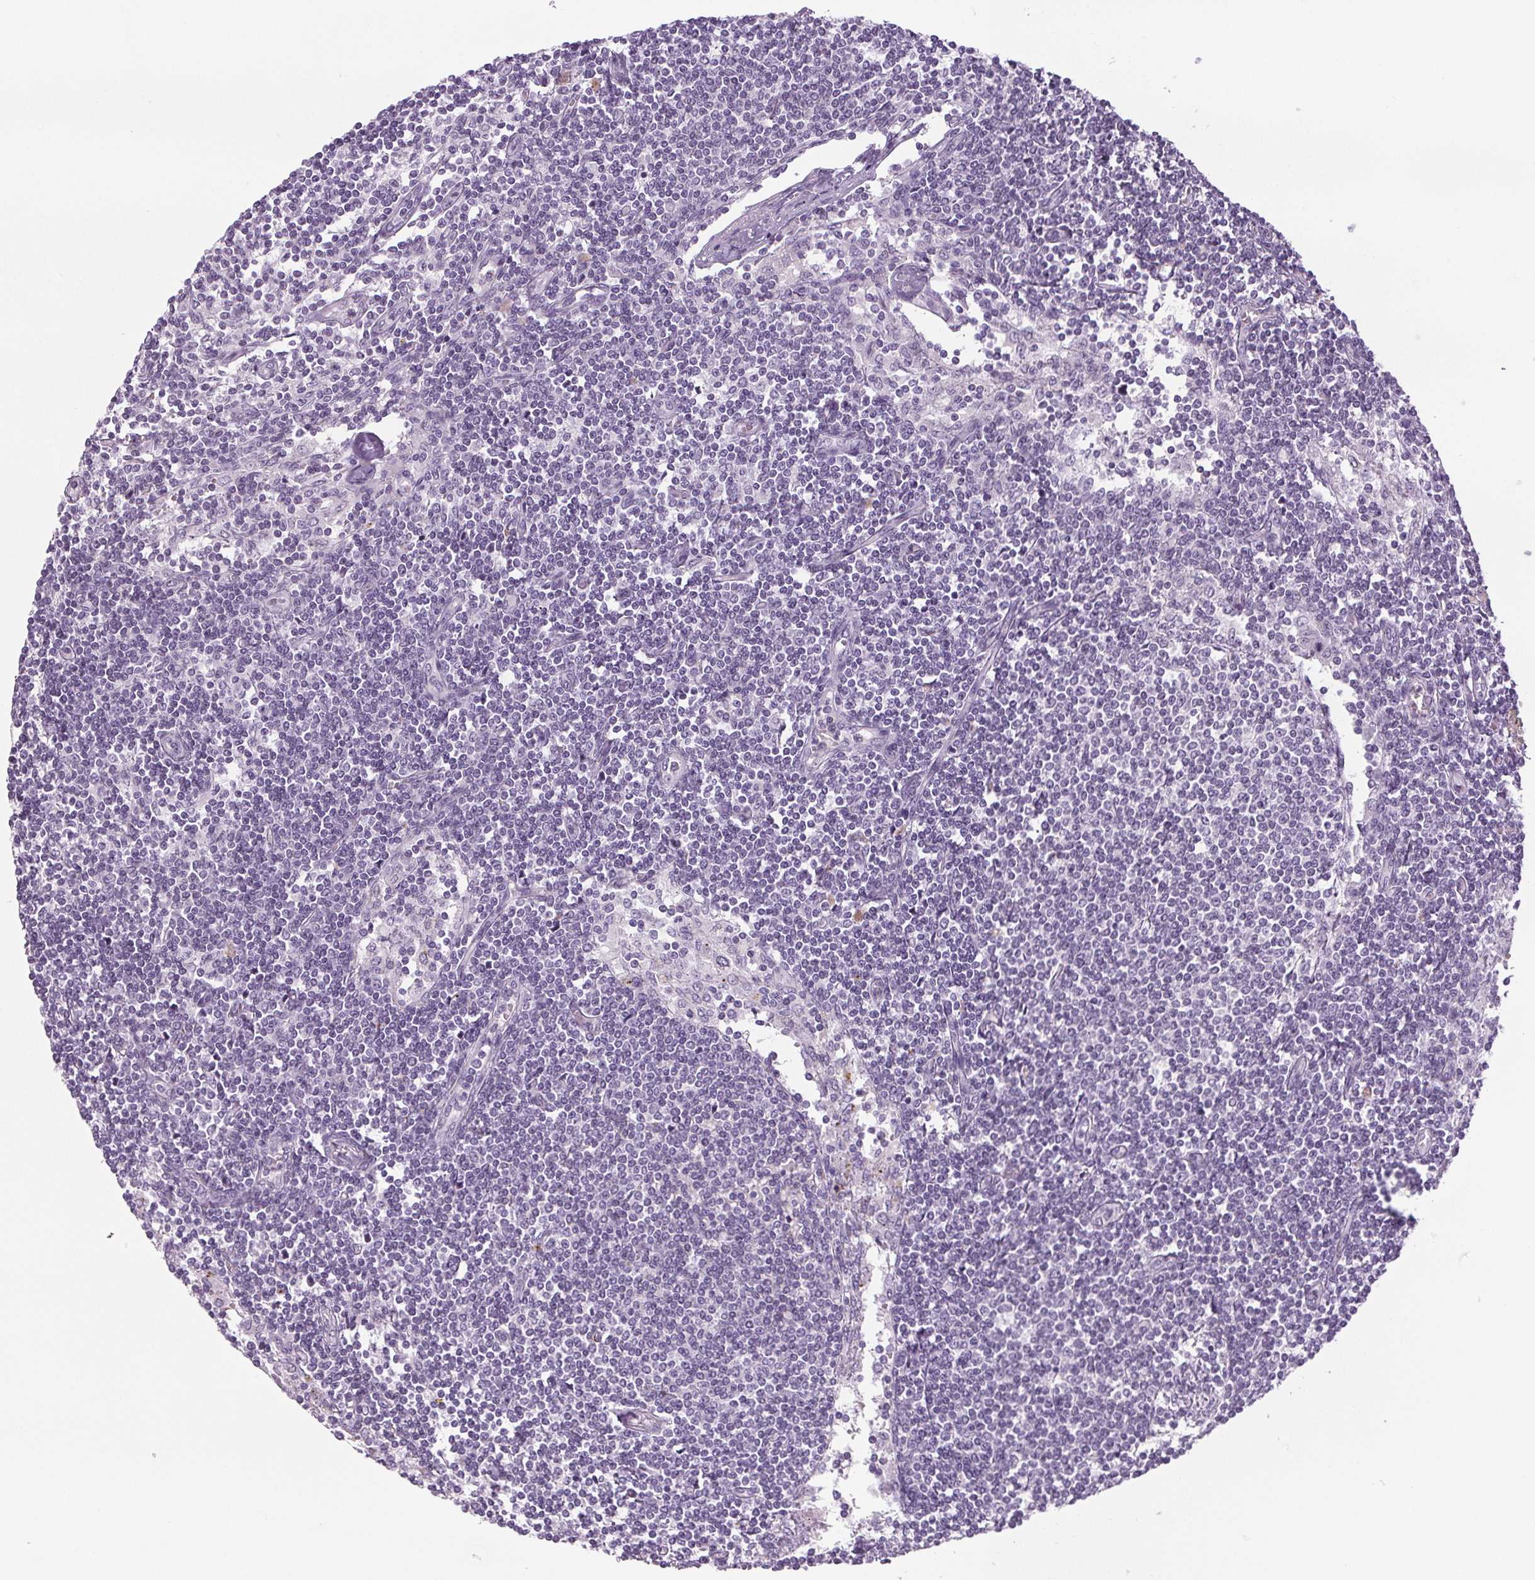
{"staining": {"intensity": "negative", "quantity": "none", "location": "none"}, "tissue": "lymph node", "cell_type": "Germinal center cells", "image_type": "normal", "snomed": [{"axis": "morphology", "description": "Normal tissue, NOS"}, {"axis": "topography", "description": "Lymph node"}], "caption": "Immunohistochemistry (IHC) of unremarkable human lymph node shows no expression in germinal center cells. (DAB (3,3'-diaminobenzidine) immunohistochemistry with hematoxylin counter stain).", "gene": "COL7A1", "patient": {"sex": "female", "age": 69}}